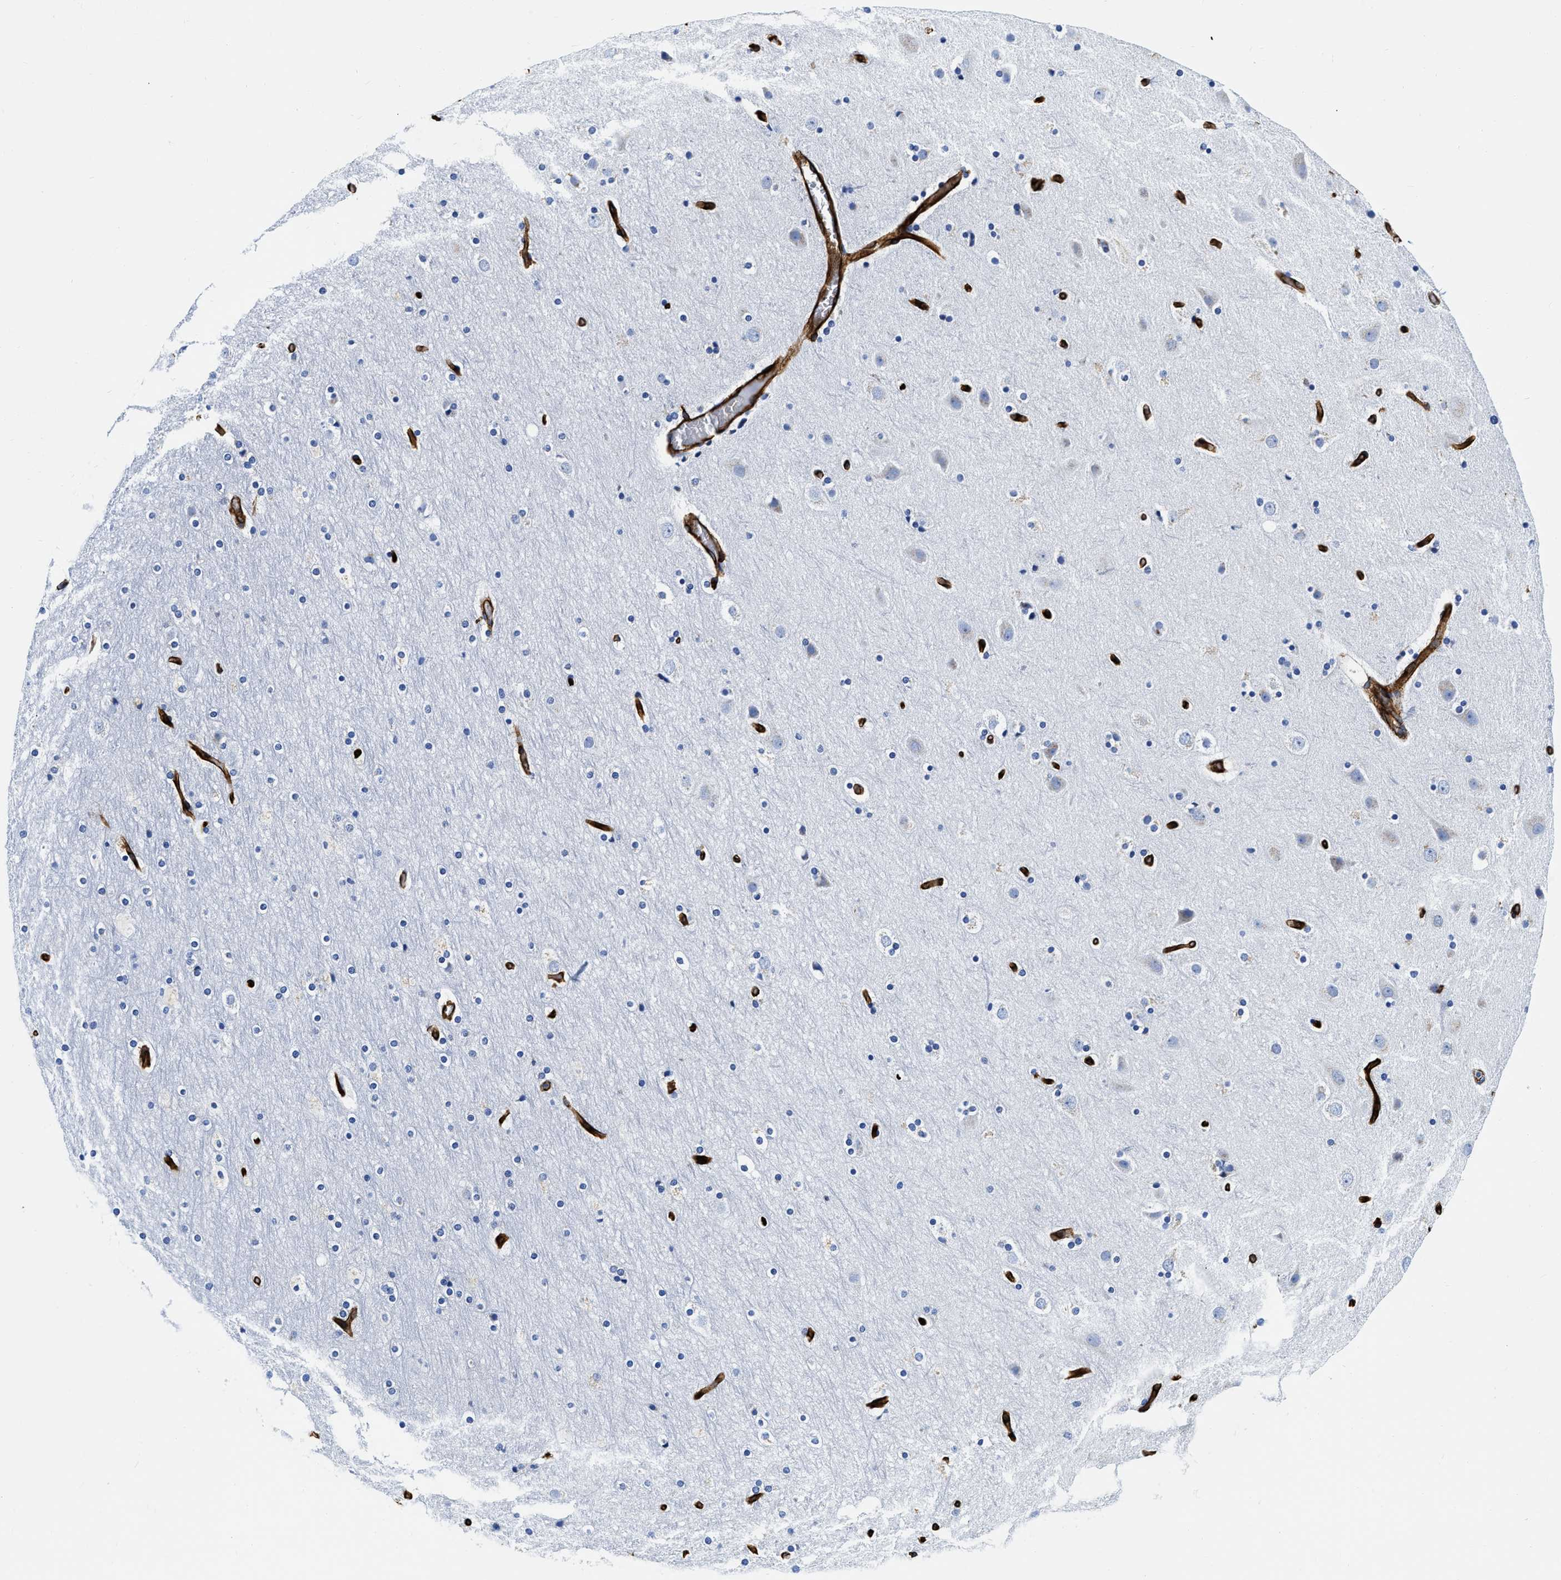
{"staining": {"intensity": "strong", "quantity": ">75%", "location": "cytoplasmic/membranous"}, "tissue": "cerebral cortex", "cell_type": "Endothelial cells", "image_type": "normal", "snomed": [{"axis": "morphology", "description": "Normal tissue, NOS"}, {"axis": "topography", "description": "Cerebral cortex"}], "caption": "A high amount of strong cytoplasmic/membranous expression is present in approximately >75% of endothelial cells in benign cerebral cortex. The protein is shown in brown color, while the nuclei are stained blue.", "gene": "TVP23B", "patient": {"sex": "male", "age": 57}}